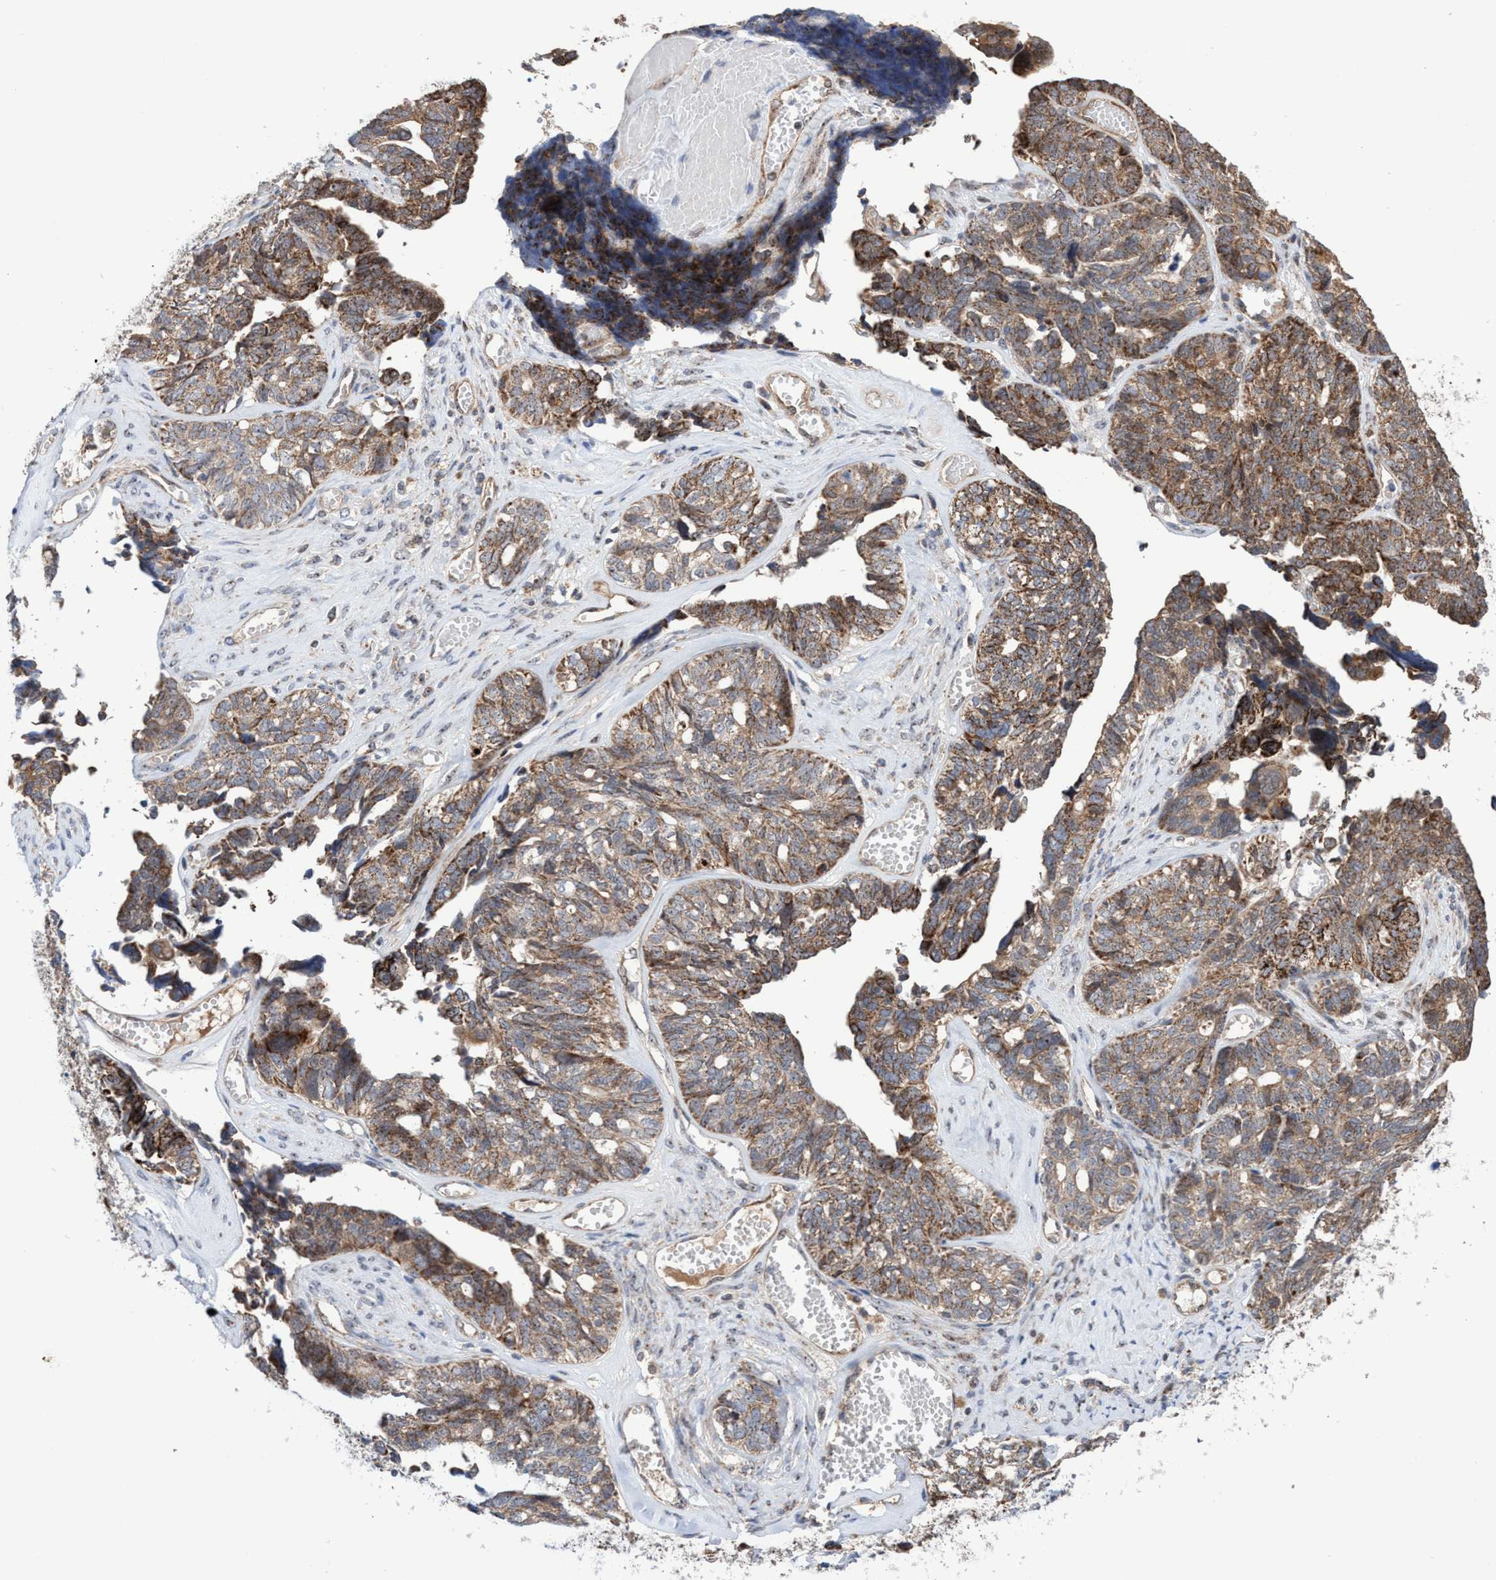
{"staining": {"intensity": "moderate", "quantity": ">75%", "location": "cytoplasmic/membranous,nuclear"}, "tissue": "ovarian cancer", "cell_type": "Tumor cells", "image_type": "cancer", "snomed": [{"axis": "morphology", "description": "Cystadenocarcinoma, serous, NOS"}, {"axis": "topography", "description": "Ovary"}], "caption": "Immunohistochemistry (DAB (3,3'-diaminobenzidine)) staining of ovarian cancer displays moderate cytoplasmic/membranous and nuclear protein positivity in about >75% of tumor cells.", "gene": "P2RY14", "patient": {"sex": "female", "age": 79}}